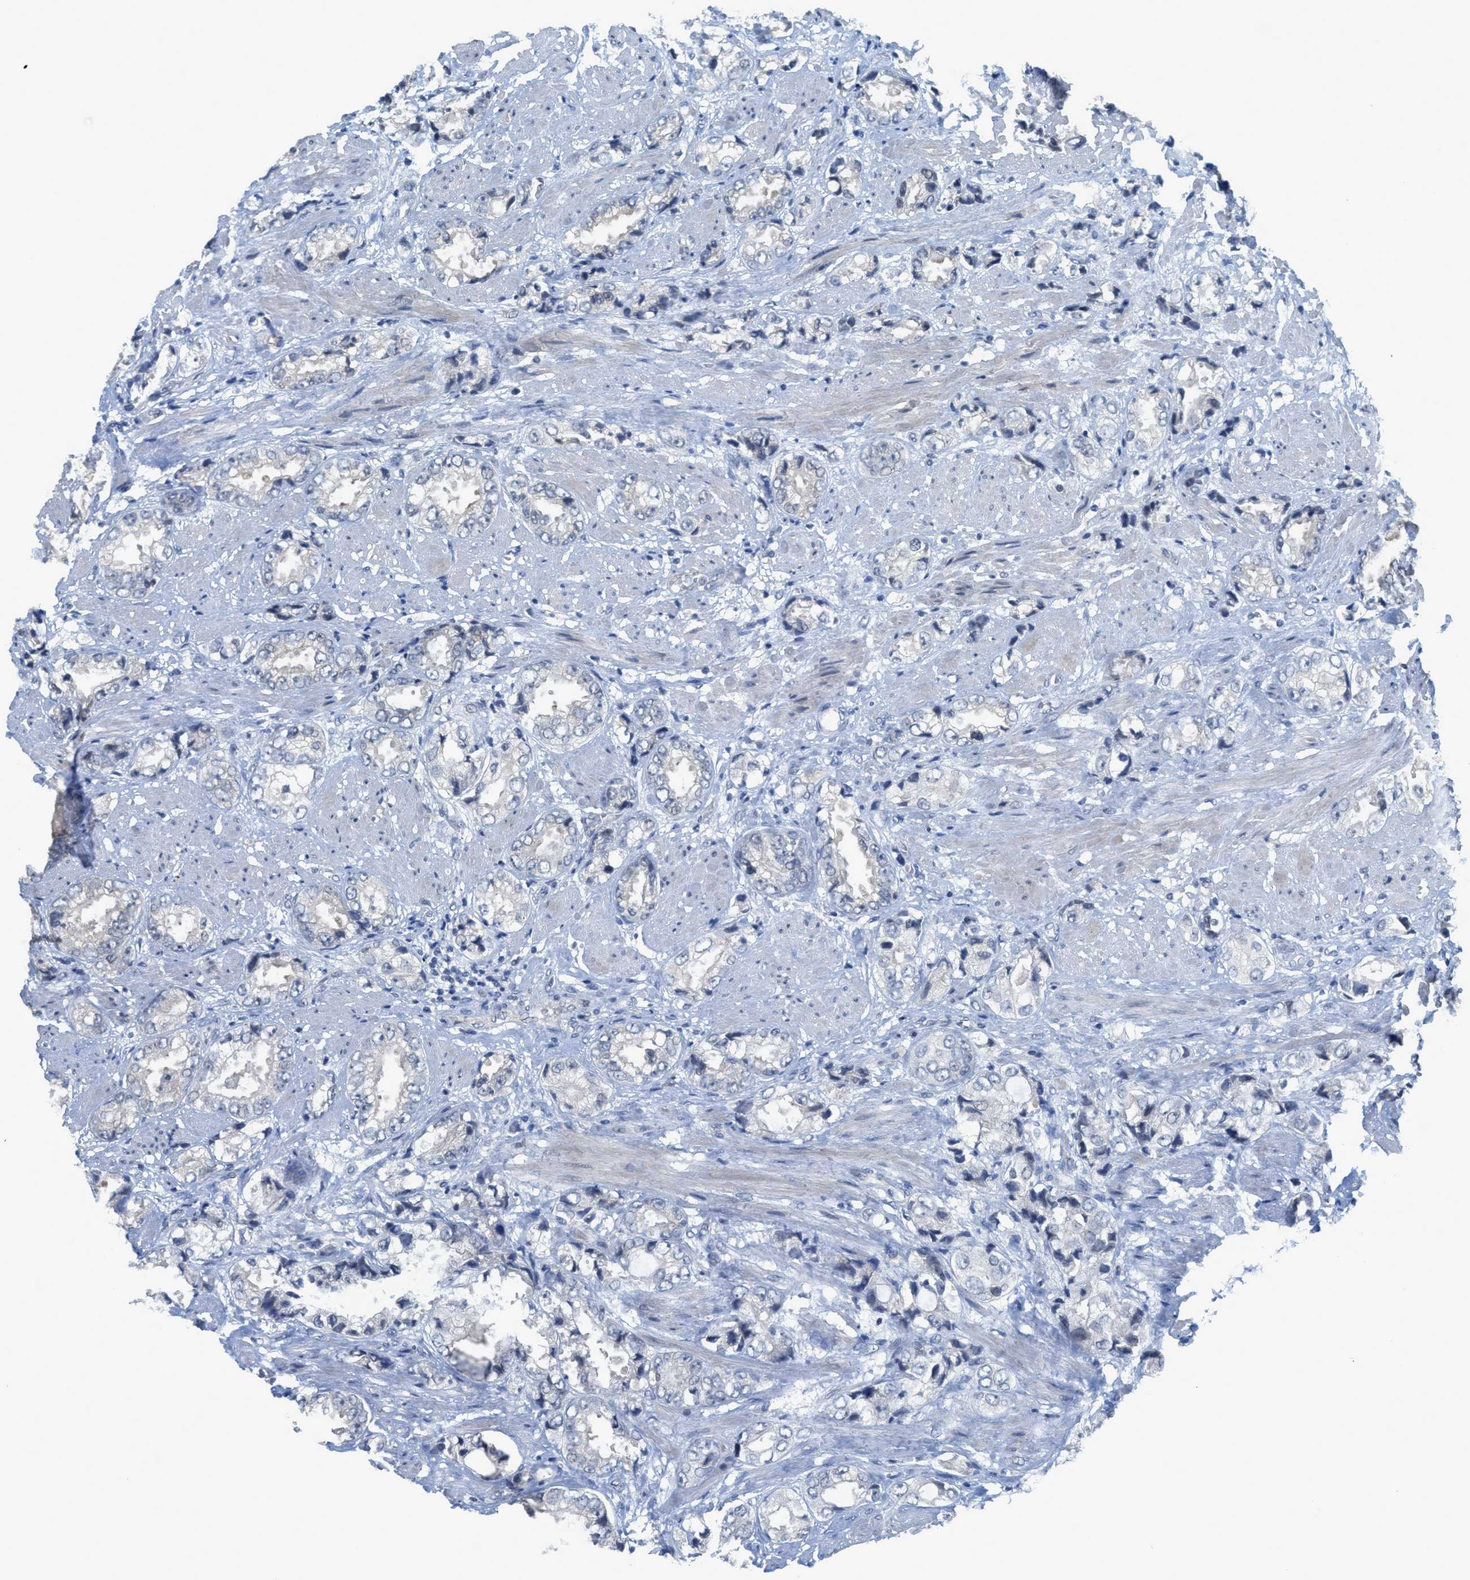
{"staining": {"intensity": "negative", "quantity": "none", "location": "none"}, "tissue": "prostate cancer", "cell_type": "Tumor cells", "image_type": "cancer", "snomed": [{"axis": "morphology", "description": "Adenocarcinoma, High grade"}, {"axis": "topography", "description": "Prostate"}], "caption": "Image shows no protein positivity in tumor cells of prostate cancer (adenocarcinoma (high-grade)) tissue.", "gene": "TNFAIP1", "patient": {"sex": "male", "age": 61}}